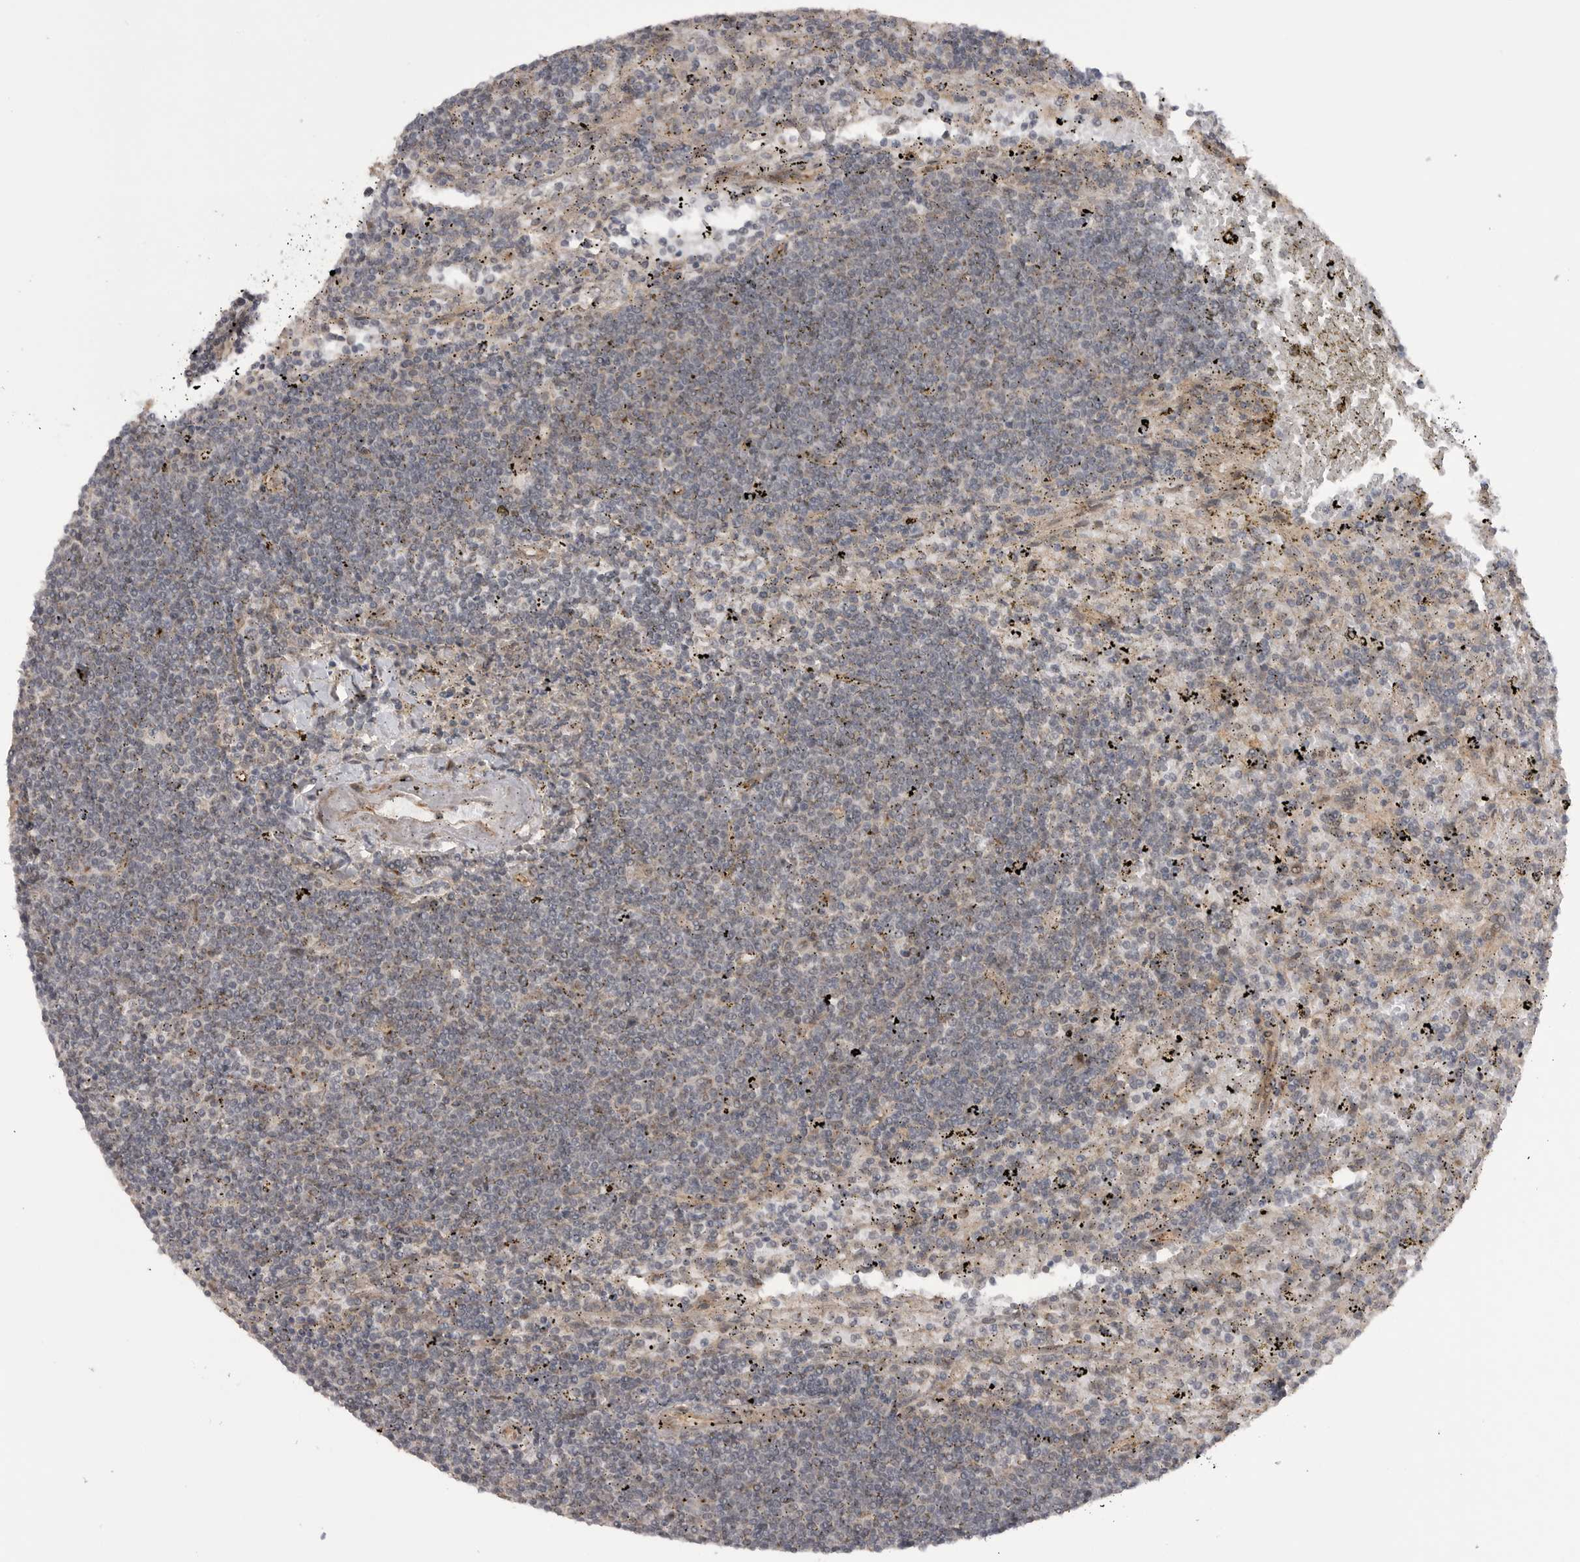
{"staining": {"intensity": "negative", "quantity": "none", "location": "none"}, "tissue": "lymphoma", "cell_type": "Tumor cells", "image_type": "cancer", "snomed": [{"axis": "morphology", "description": "Malignant lymphoma, non-Hodgkin's type, Low grade"}, {"axis": "topography", "description": "Spleen"}], "caption": "The photomicrograph exhibits no staining of tumor cells in malignant lymphoma, non-Hodgkin's type (low-grade).", "gene": "PDCL", "patient": {"sex": "male", "age": 76}}